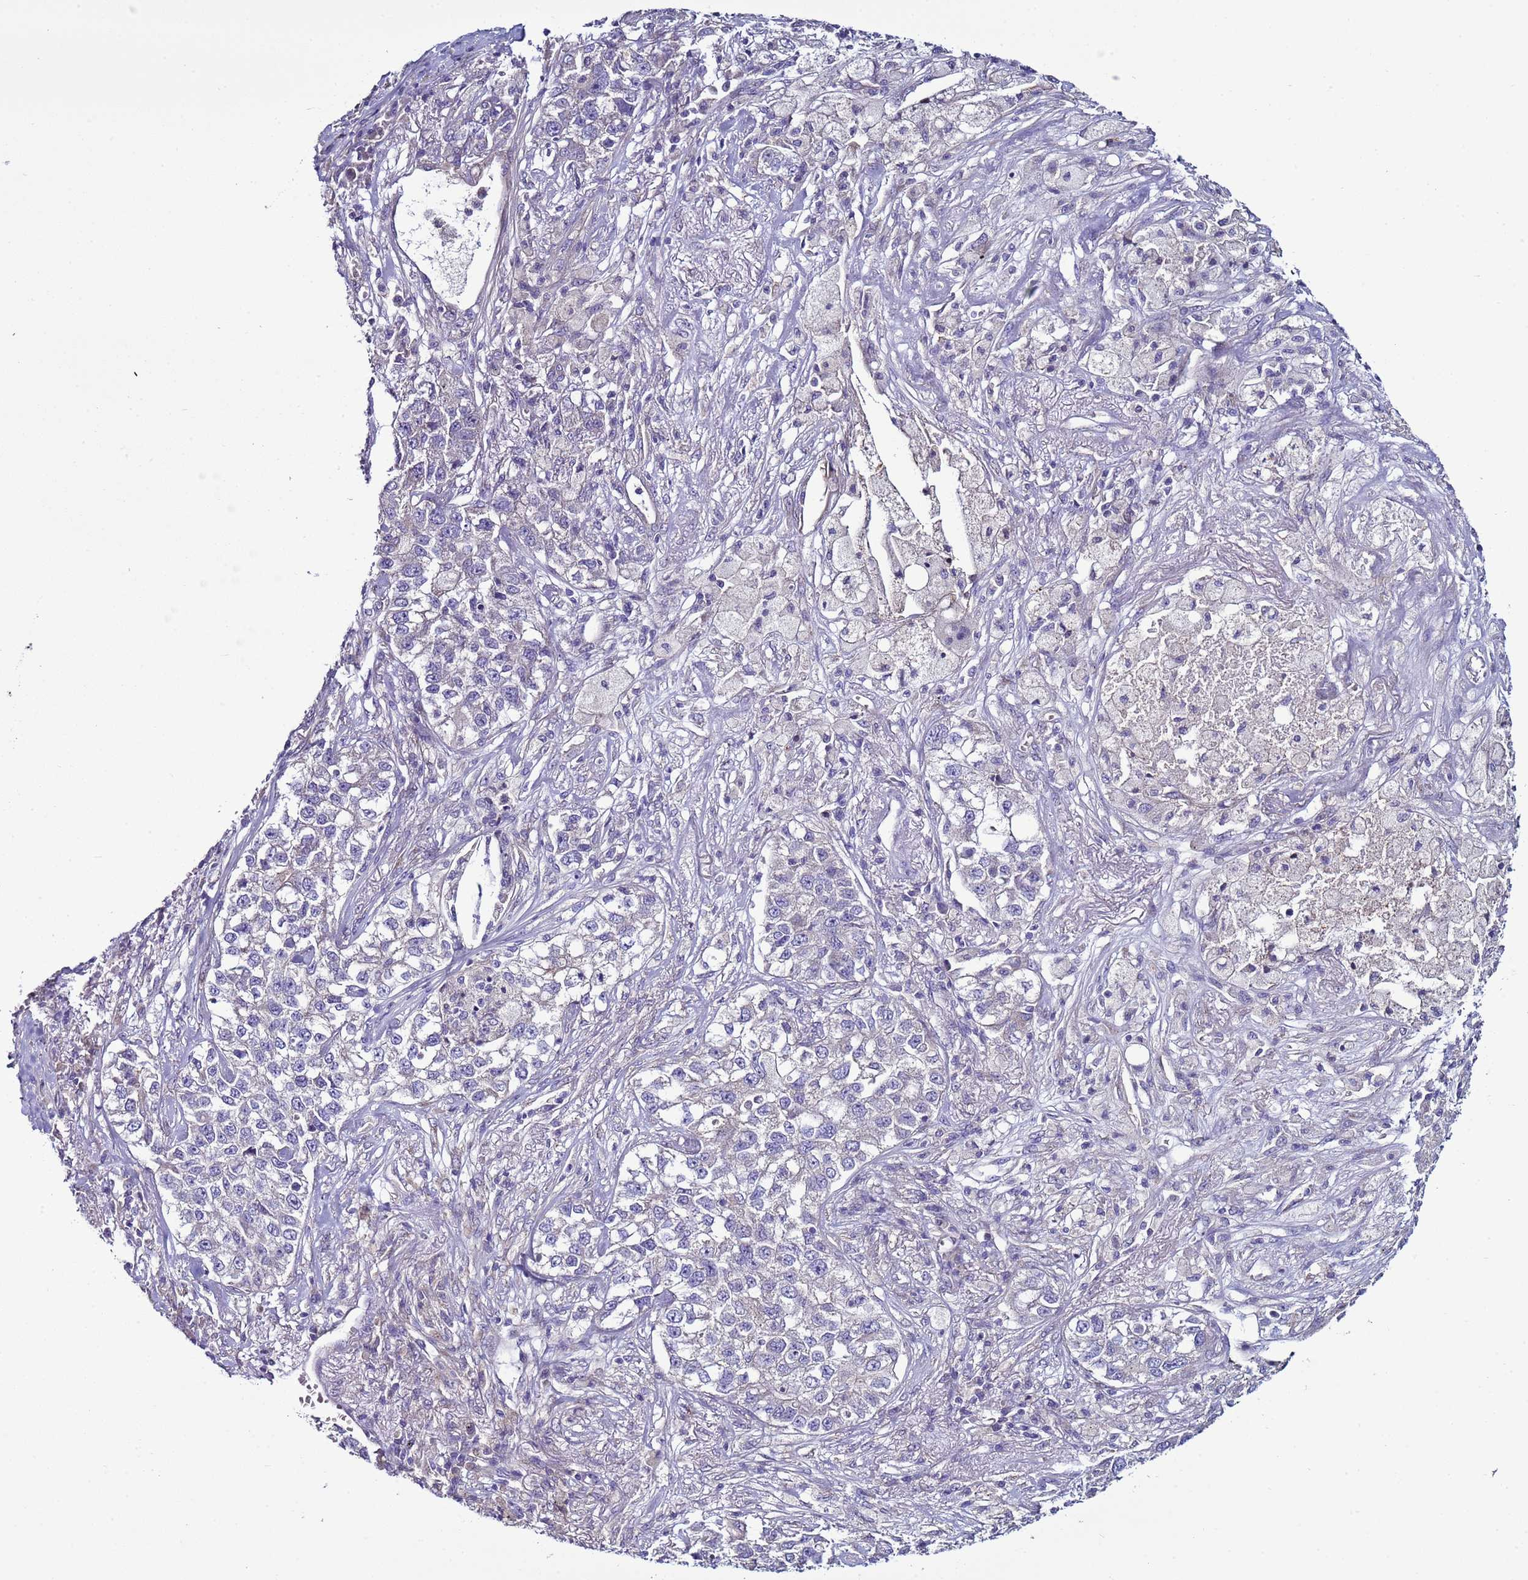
{"staining": {"intensity": "negative", "quantity": "none", "location": "none"}, "tissue": "lung cancer", "cell_type": "Tumor cells", "image_type": "cancer", "snomed": [{"axis": "morphology", "description": "Adenocarcinoma, NOS"}, {"axis": "topography", "description": "Lung"}], "caption": "High power microscopy image of an immunohistochemistry micrograph of adenocarcinoma (lung), revealing no significant staining in tumor cells.", "gene": "RABL2B", "patient": {"sex": "male", "age": 49}}